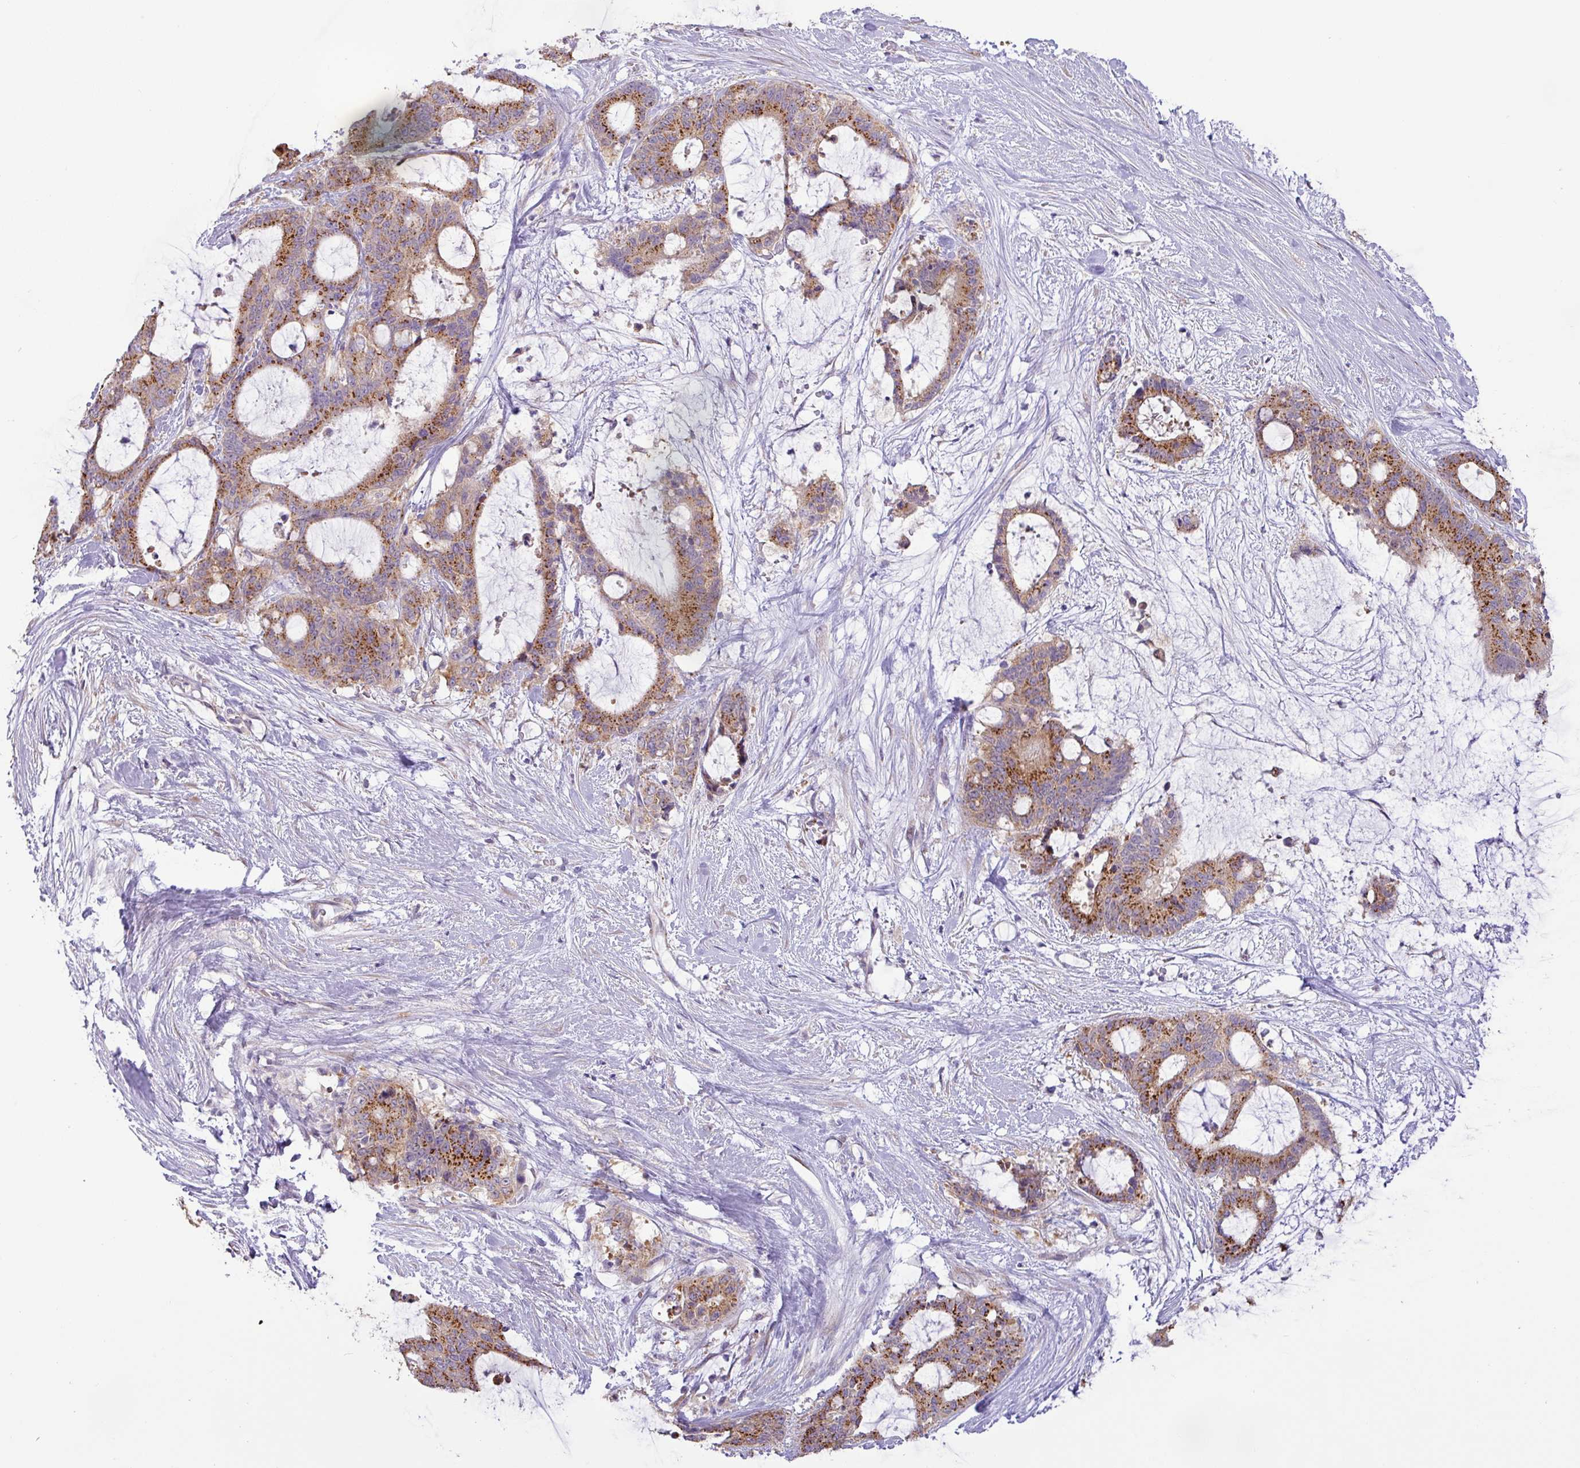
{"staining": {"intensity": "moderate", "quantity": ">75%", "location": "cytoplasmic/membranous"}, "tissue": "liver cancer", "cell_type": "Tumor cells", "image_type": "cancer", "snomed": [{"axis": "morphology", "description": "Normal tissue, NOS"}, {"axis": "morphology", "description": "Cholangiocarcinoma"}, {"axis": "topography", "description": "Liver"}, {"axis": "topography", "description": "Peripheral nerve tissue"}], "caption": "Immunohistochemistry (DAB (3,3'-diaminobenzidine)) staining of liver cancer (cholangiocarcinoma) shows moderate cytoplasmic/membranous protein expression in about >75% of tumor cells.", "gene": "GALNT12", "patient": {"sex": "female", "age": 73}}